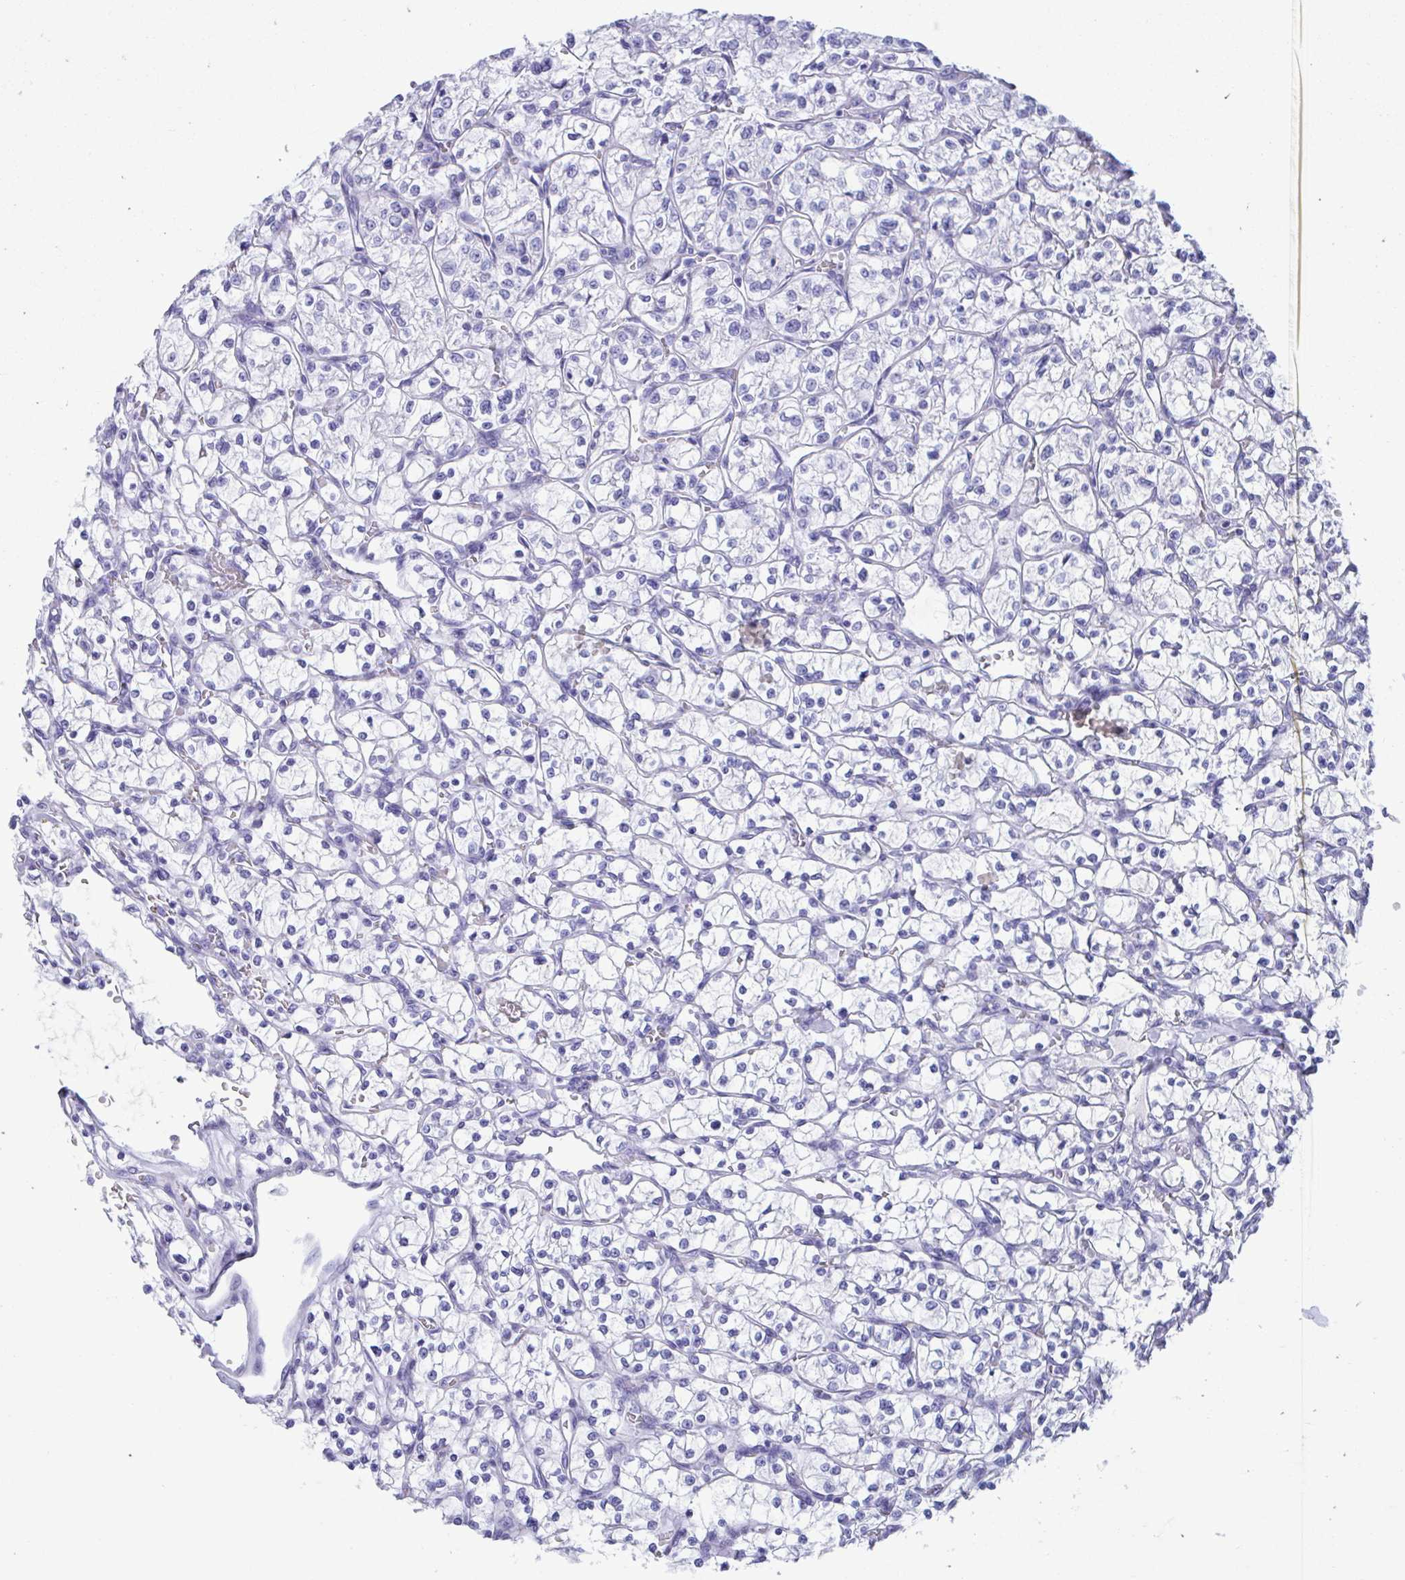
{"staining": {"intensity": "negative", "quantity": "none", "location": "none"}, "tissue": "renal cancer", "cell_type": "Tumor cells", "image_type": "cancer", "snomed": [{"axis": "morphology", "description": "Adenocarcinoma, NOS"}, {"axis": "topography", "description": "Kidney"}], "caption": "The photomicrograph displays no staining of tumor cells in adenocarcinoma (renal). (Stains: DAB immunohistochemistry (IHC) with hematoxylin counter stain, Microscopy: brightfield microscopy at high magnification).", "gene": "TMEM35A", "patient": {"sex": "female", "age": 64}}